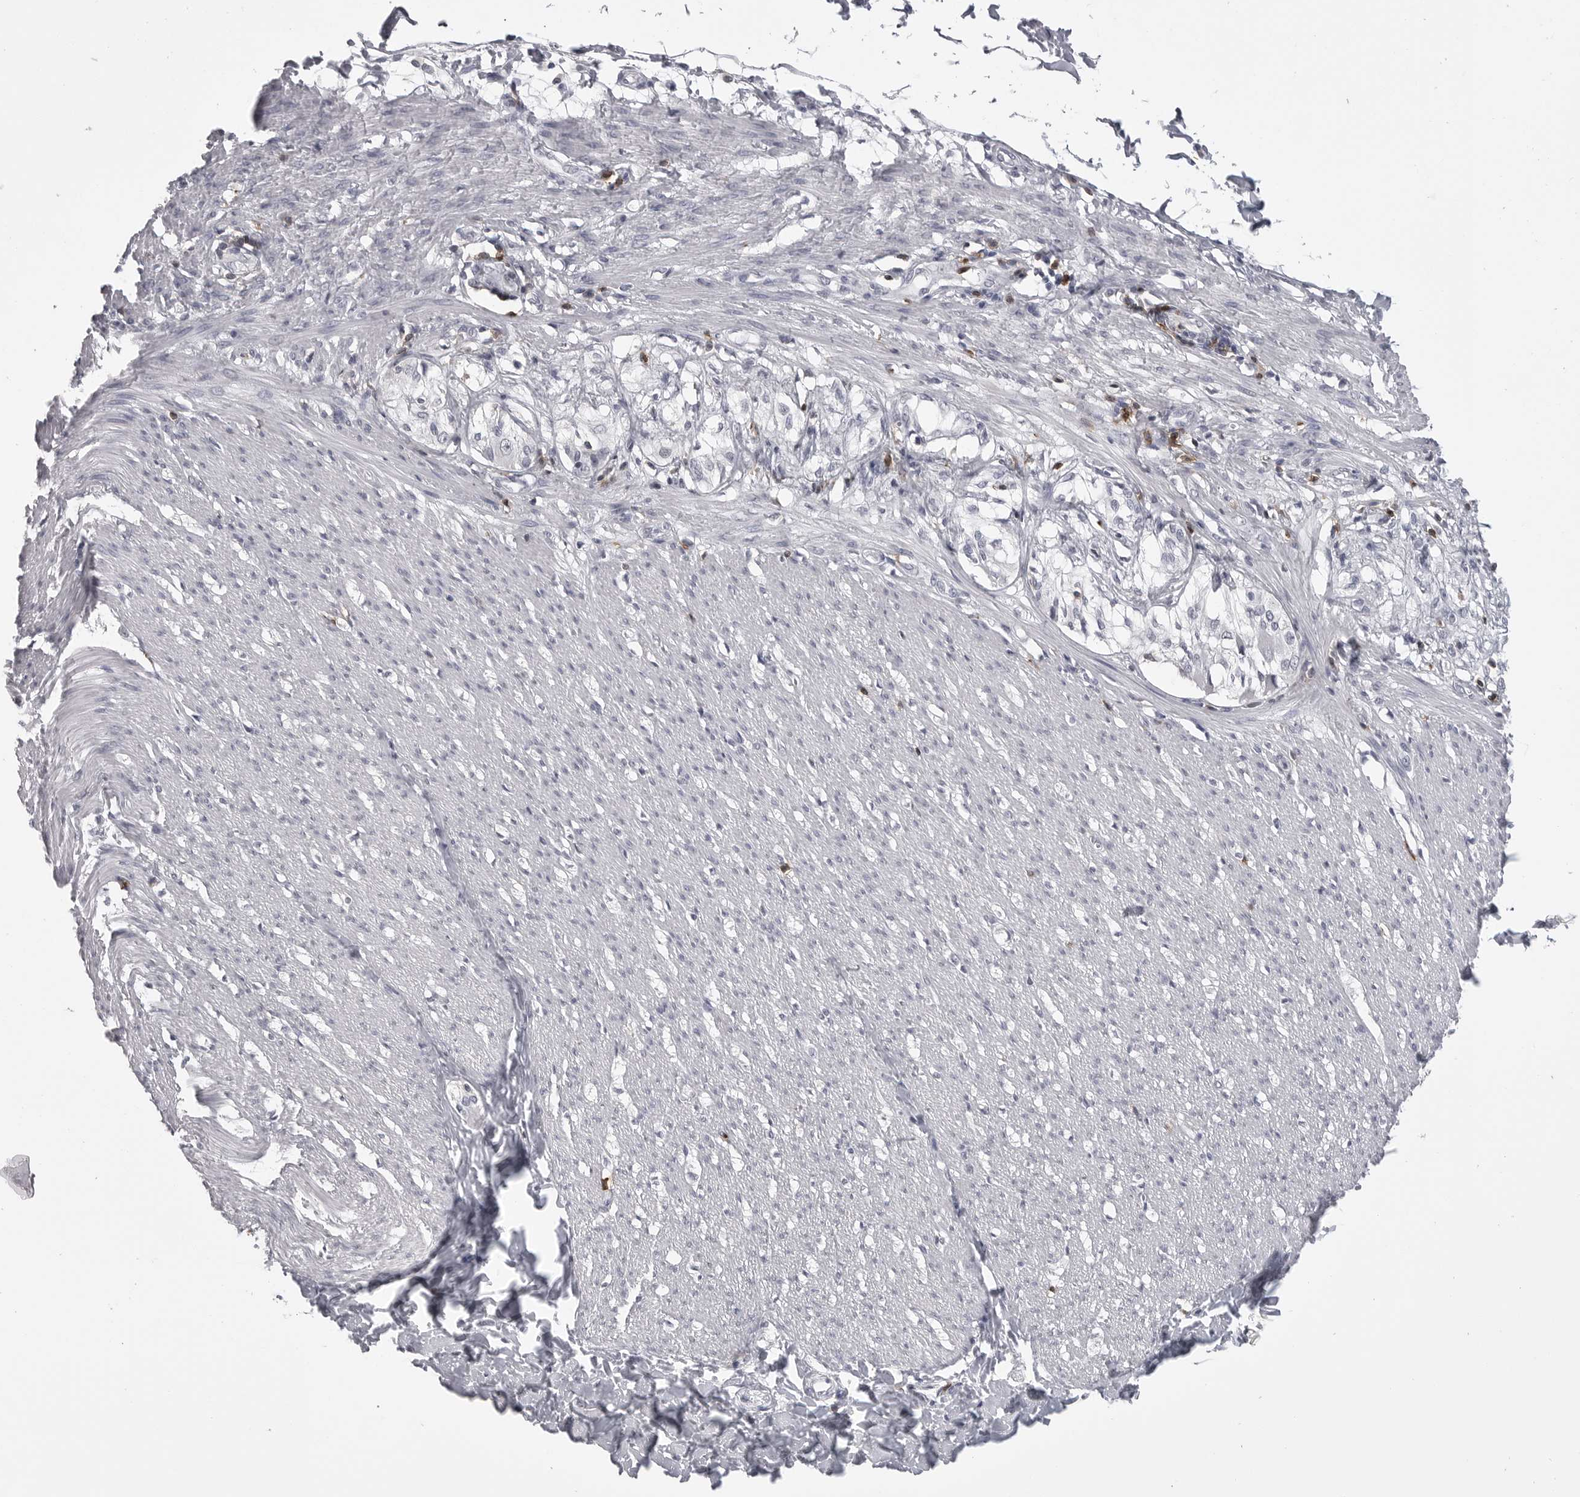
{"staining": {"intensity": "negative", "quantity": "none", "location": "none"}, "tissue": "smooth muscle", "cell_type": "Smooth muscle cells", "image_type": "normal", "snomed": [{"axis": "morphology", "description": "Normal tissue, NOS"}, {"axis": "morphology", "description": "Adenocarcinoma, NOS"}, {"axis": "topography", "description": "Smooth muscle"}, {"axis": "topography", "description": "Colon"}], "caption": "The micrograph shows no significant staining in smooth muscle cells of smooth muscle. (IHC, brightfield microscopy, high magnification).", "gene": "ITGAL", "patient": {"sex": "male", "age": 14}}